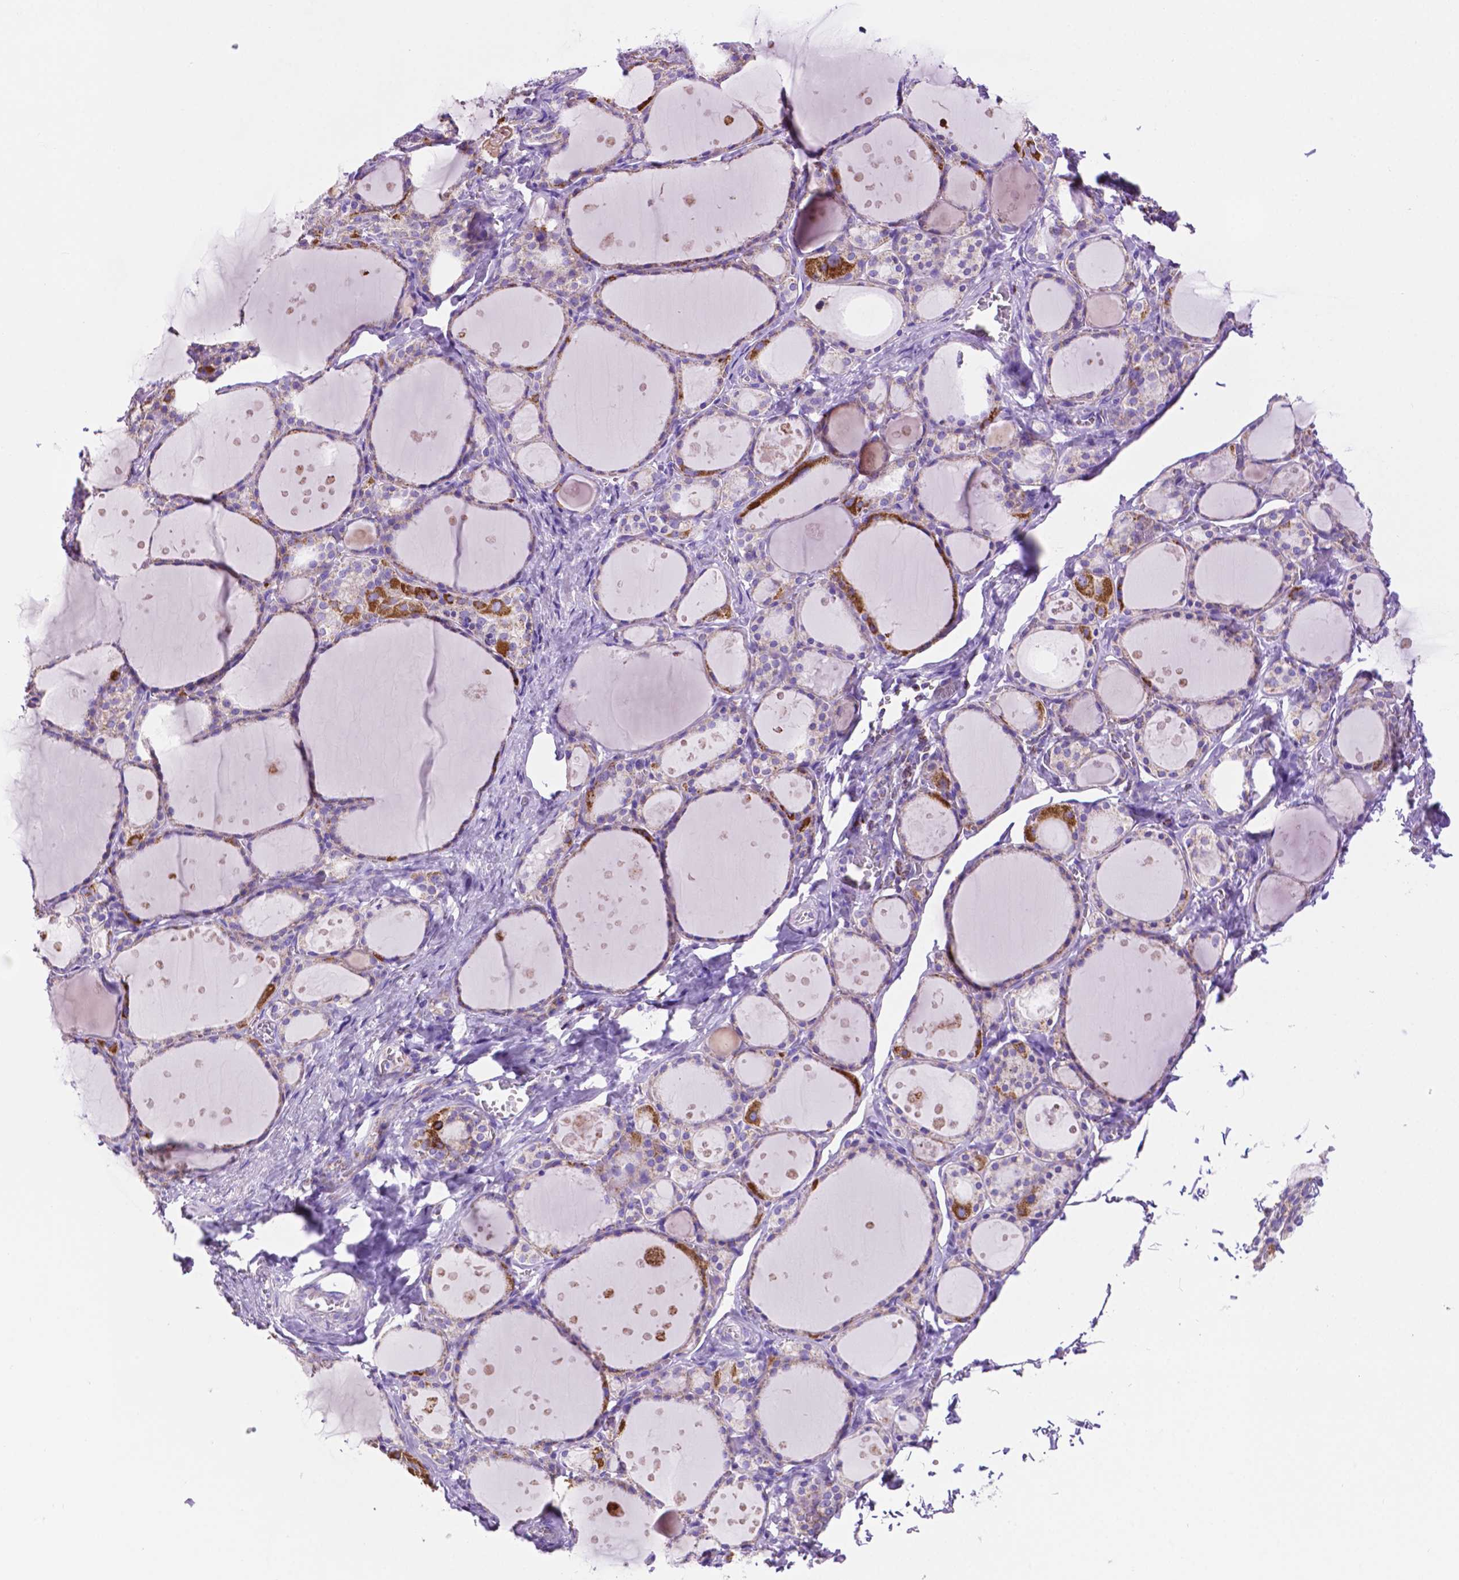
{"staining": {"intensity": "strong", "quantity": "<25%", "location": "cytoplasmic/membranous"}, "tissue": "thyroid gland", "cell_type": "Glandular cells", "image_type": "normal", "snomed": [{"axis": "morphology", "description": "Normal tissue, NOS"}, {"axis": "topography", "description": "Thyroid gland"}], "caption": "Immunohistochemistry (IHC) micrograph of unremarkable thyroid gland: thyroid gland stained using immunohistochemistry shows medium levels of strong protein expression localized specifically in the cytoplasmic/membranous of glandular cells, appearing as a cytoplasmic/membranous brown color.", "gene": "GDPD5", "patient": {"sex": "male", "age": 68}}